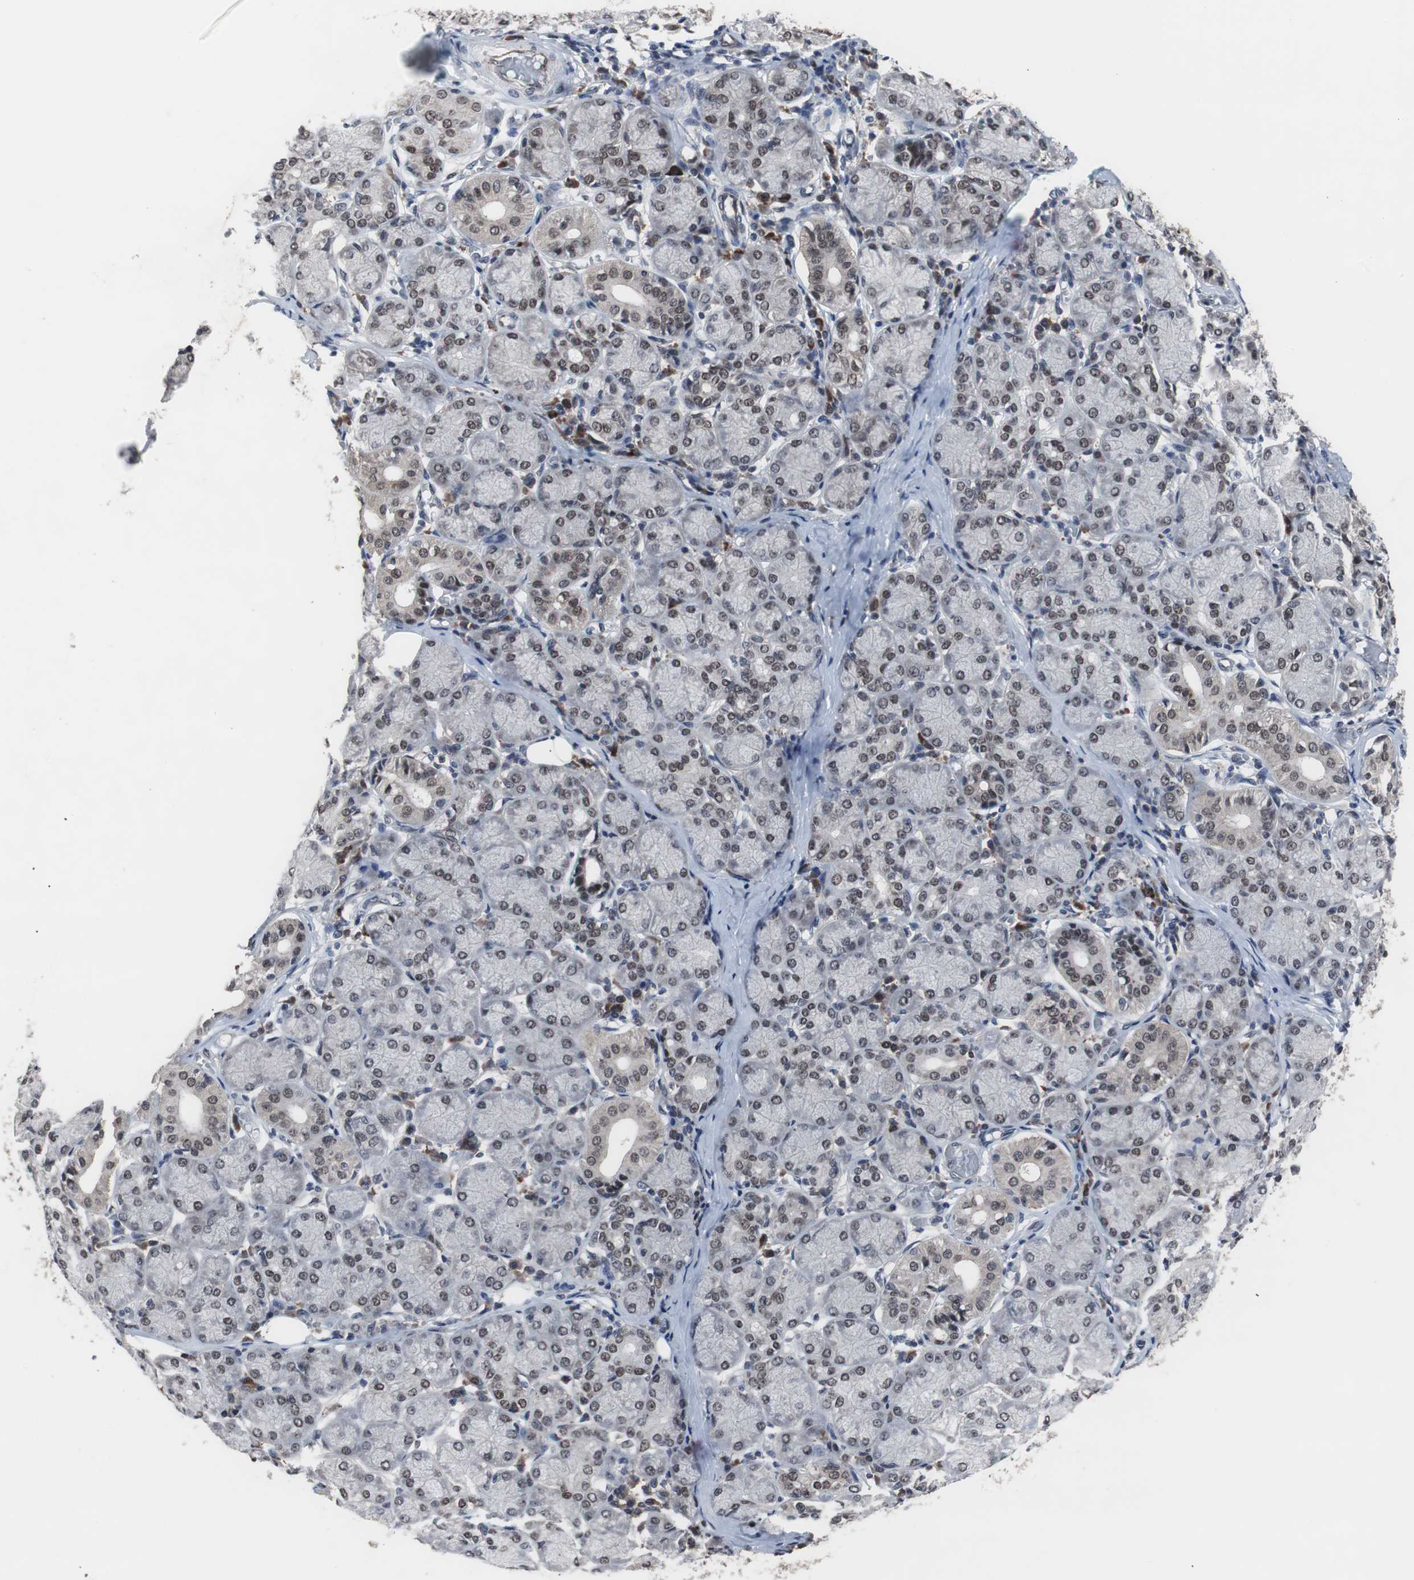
{"staining": {"intensity": "weak", "quantity": ">75%", "location": "nuclear"}, "tissue": "salivary gland", "cell_type": "Glandular cells", "image_type": "normal", "snomed": [{"axis": "morphology", "description": "Normal tissue, NOS"}, {"axis": "topography", "description": "Salivary gland"}], "caption": "Protein staining shows weak nuclear expression in about >75% of glandular cells in benign salivary gland. (DAB (3,3'-diaminobenzidine) = brown stain, brightfield microscopy at high magnification).", "gene": "GTF2F2", "patient": {"sex": "female", "age": 24}}